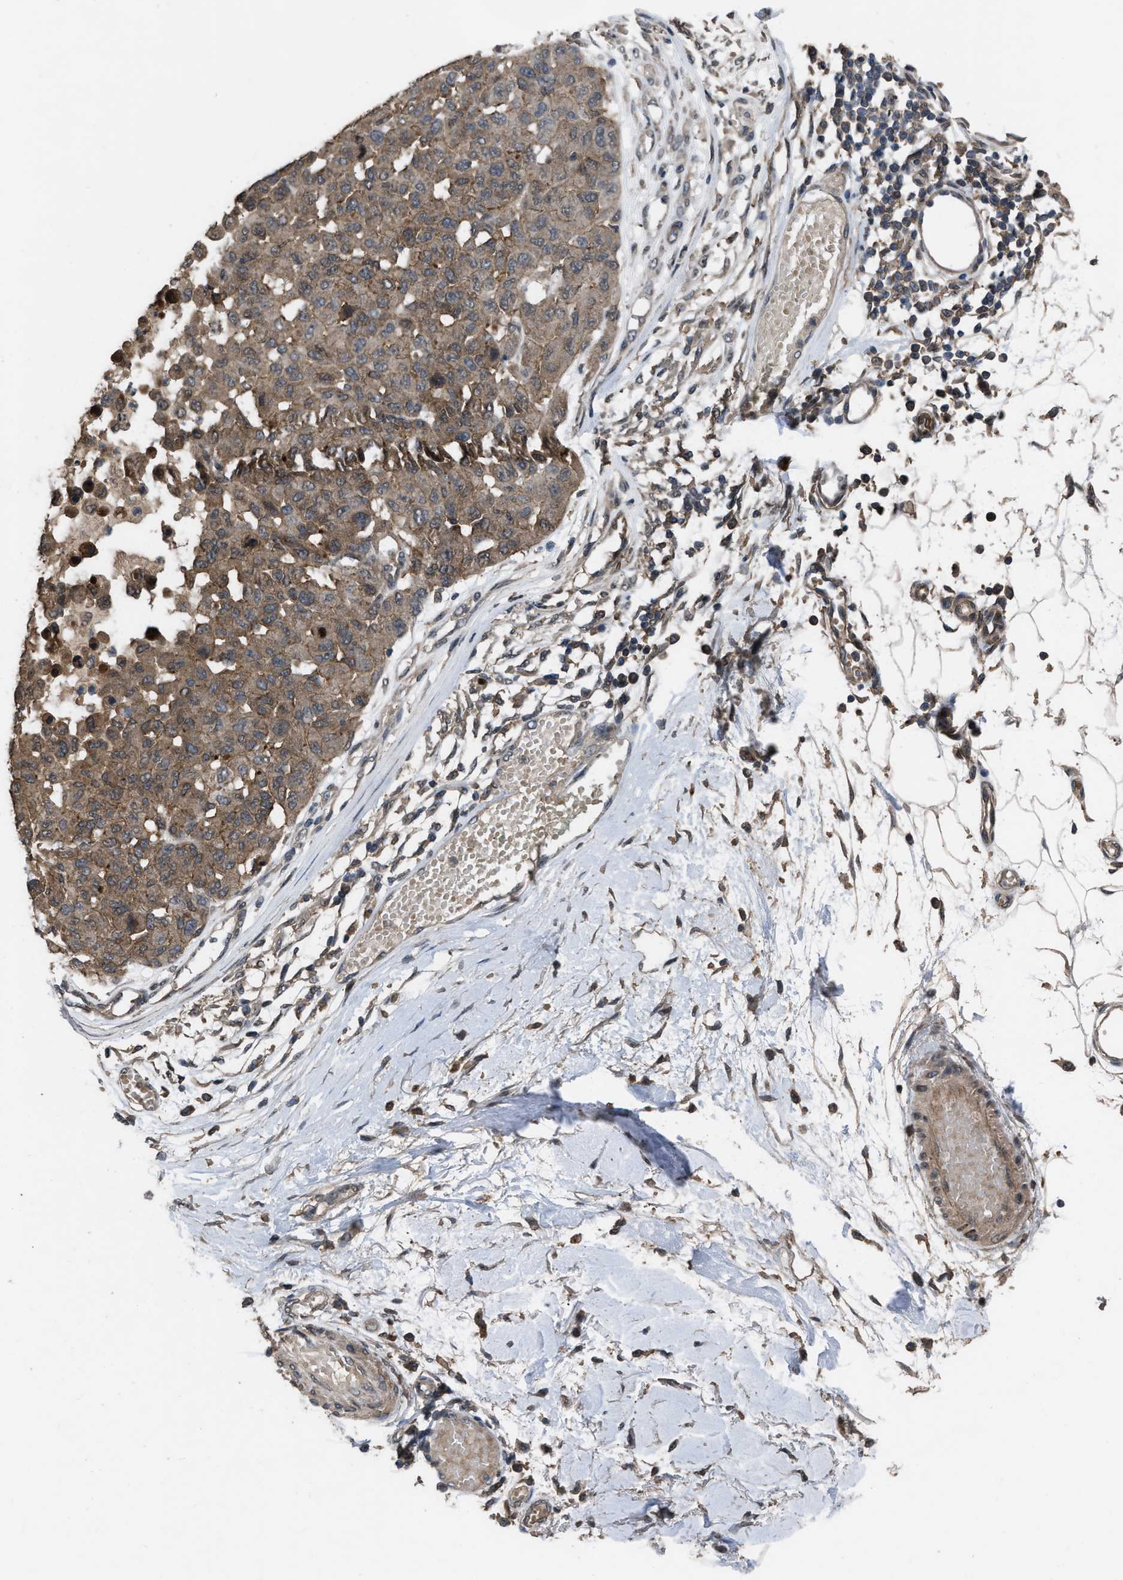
{"staining": {"intensity": "moderate", "quantity": ">75%", "location": "cytoplasmic/membranous"}, "tissue": "melanoma", "cell_type": "Tumor cells", "image_type": "cancer", "snomed": [{"axis": "morphology", "description": "Normal tissue, NOS"}, {"axis": "morphology", "description": "Malignant melanoma, NOS"}, {"axis": "topography", "description": "Skin"}], "caption": "Melanoma stained with a protein marker displays moderate staining in tumor cells.", "gene": "UTRN", "patient": {"sex": "male", "age": 62}}